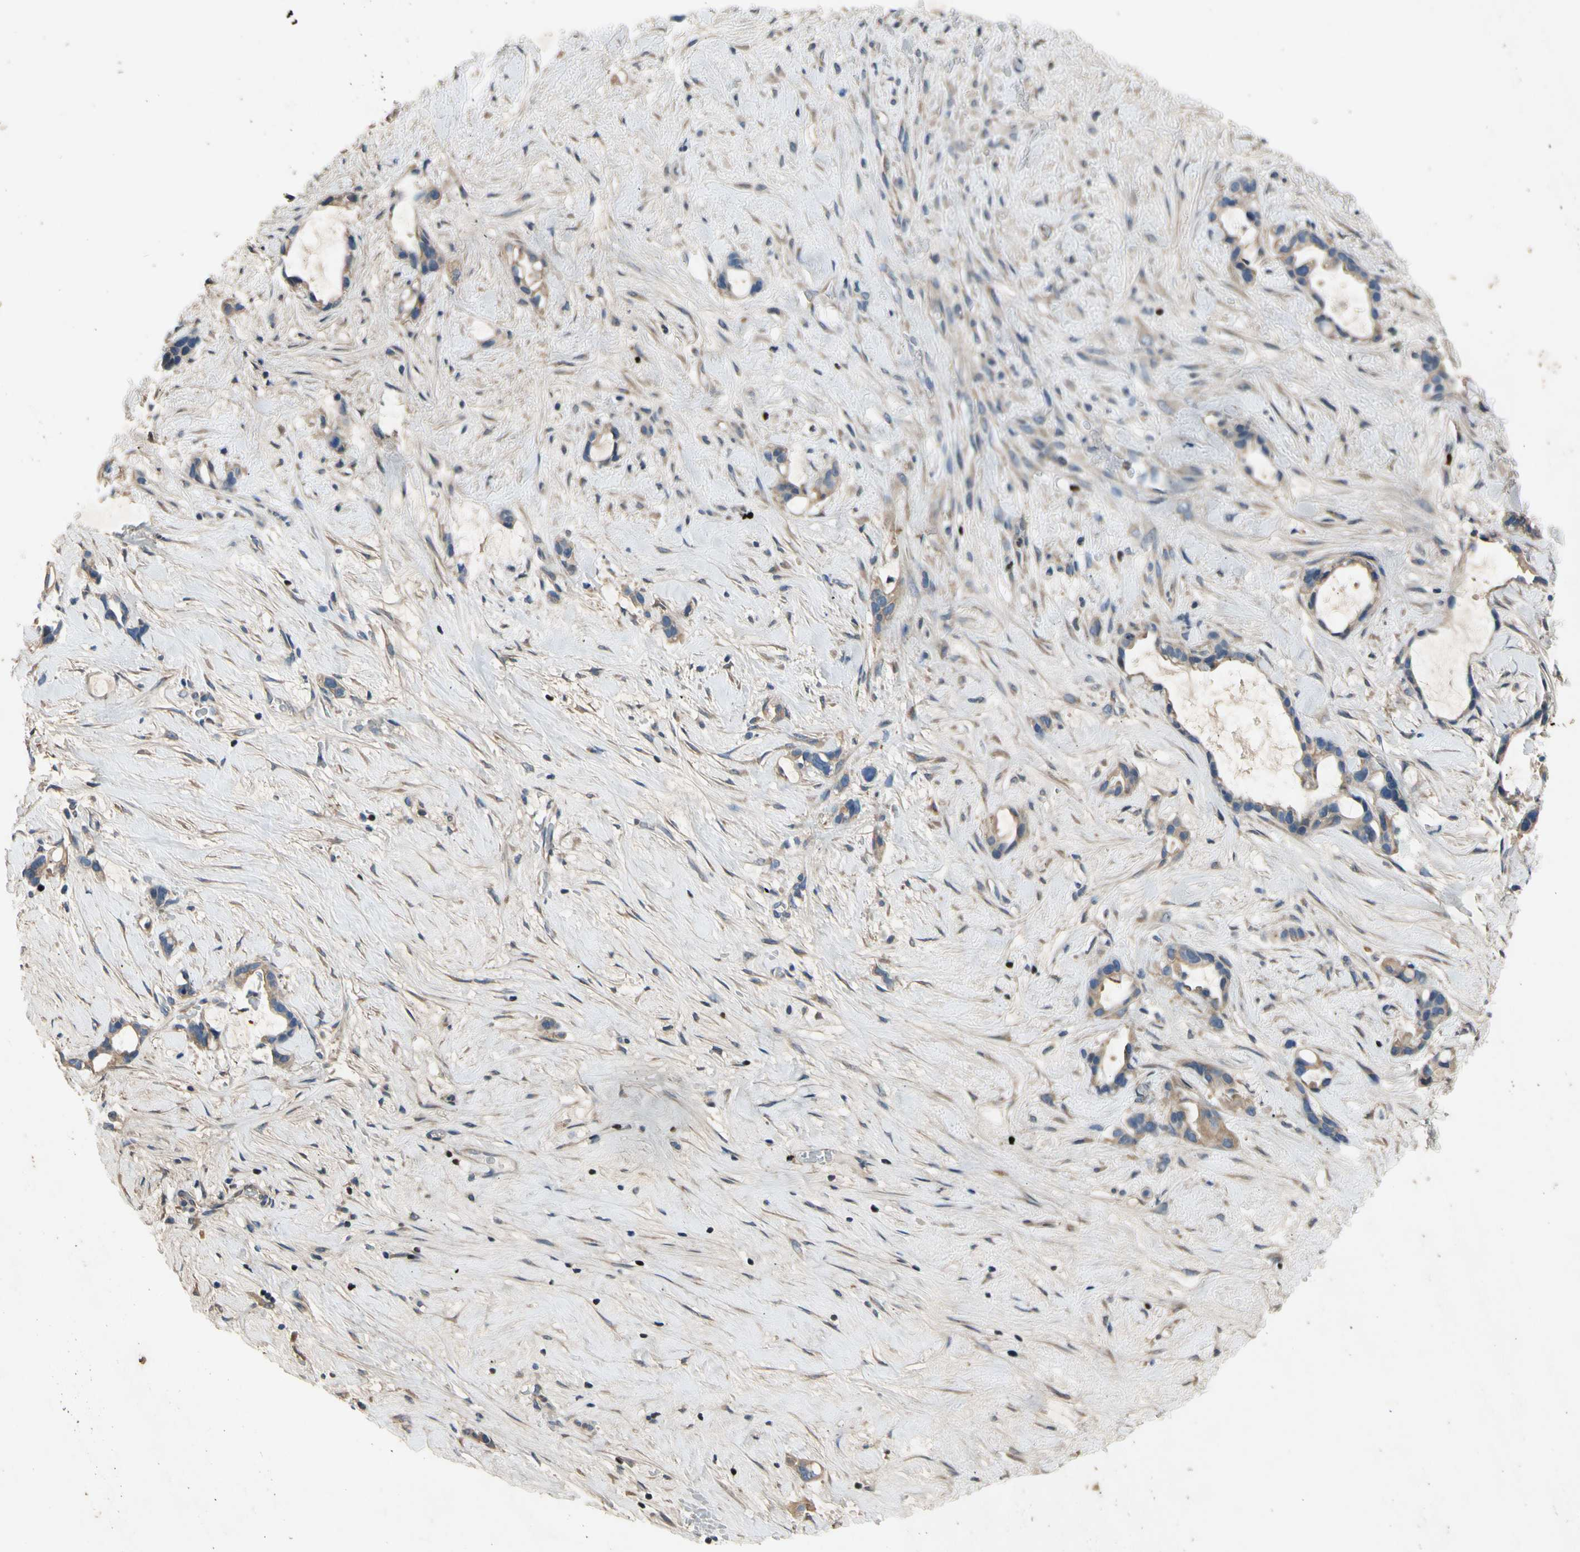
{"staining": {"intensity": "weak", "quantity": "25%-75%", "location": "cytoplasmic/membranous"}, "tissue": "liver cancer", "cell_type": "Tumor cells", "image_type": "cancer", "snomed": [{"axis": "morphology", "description": "Cholangiocarcinoma"}, {"axis": "topography", "description": "Liver"}], "caption": "The immunohistochemical stain highlights weak cytoplasmic/membranous expression in tumor cells of liver cancer tissue.", "gene": "TBX21", "patient": {"sex": "female", "age": 65}}